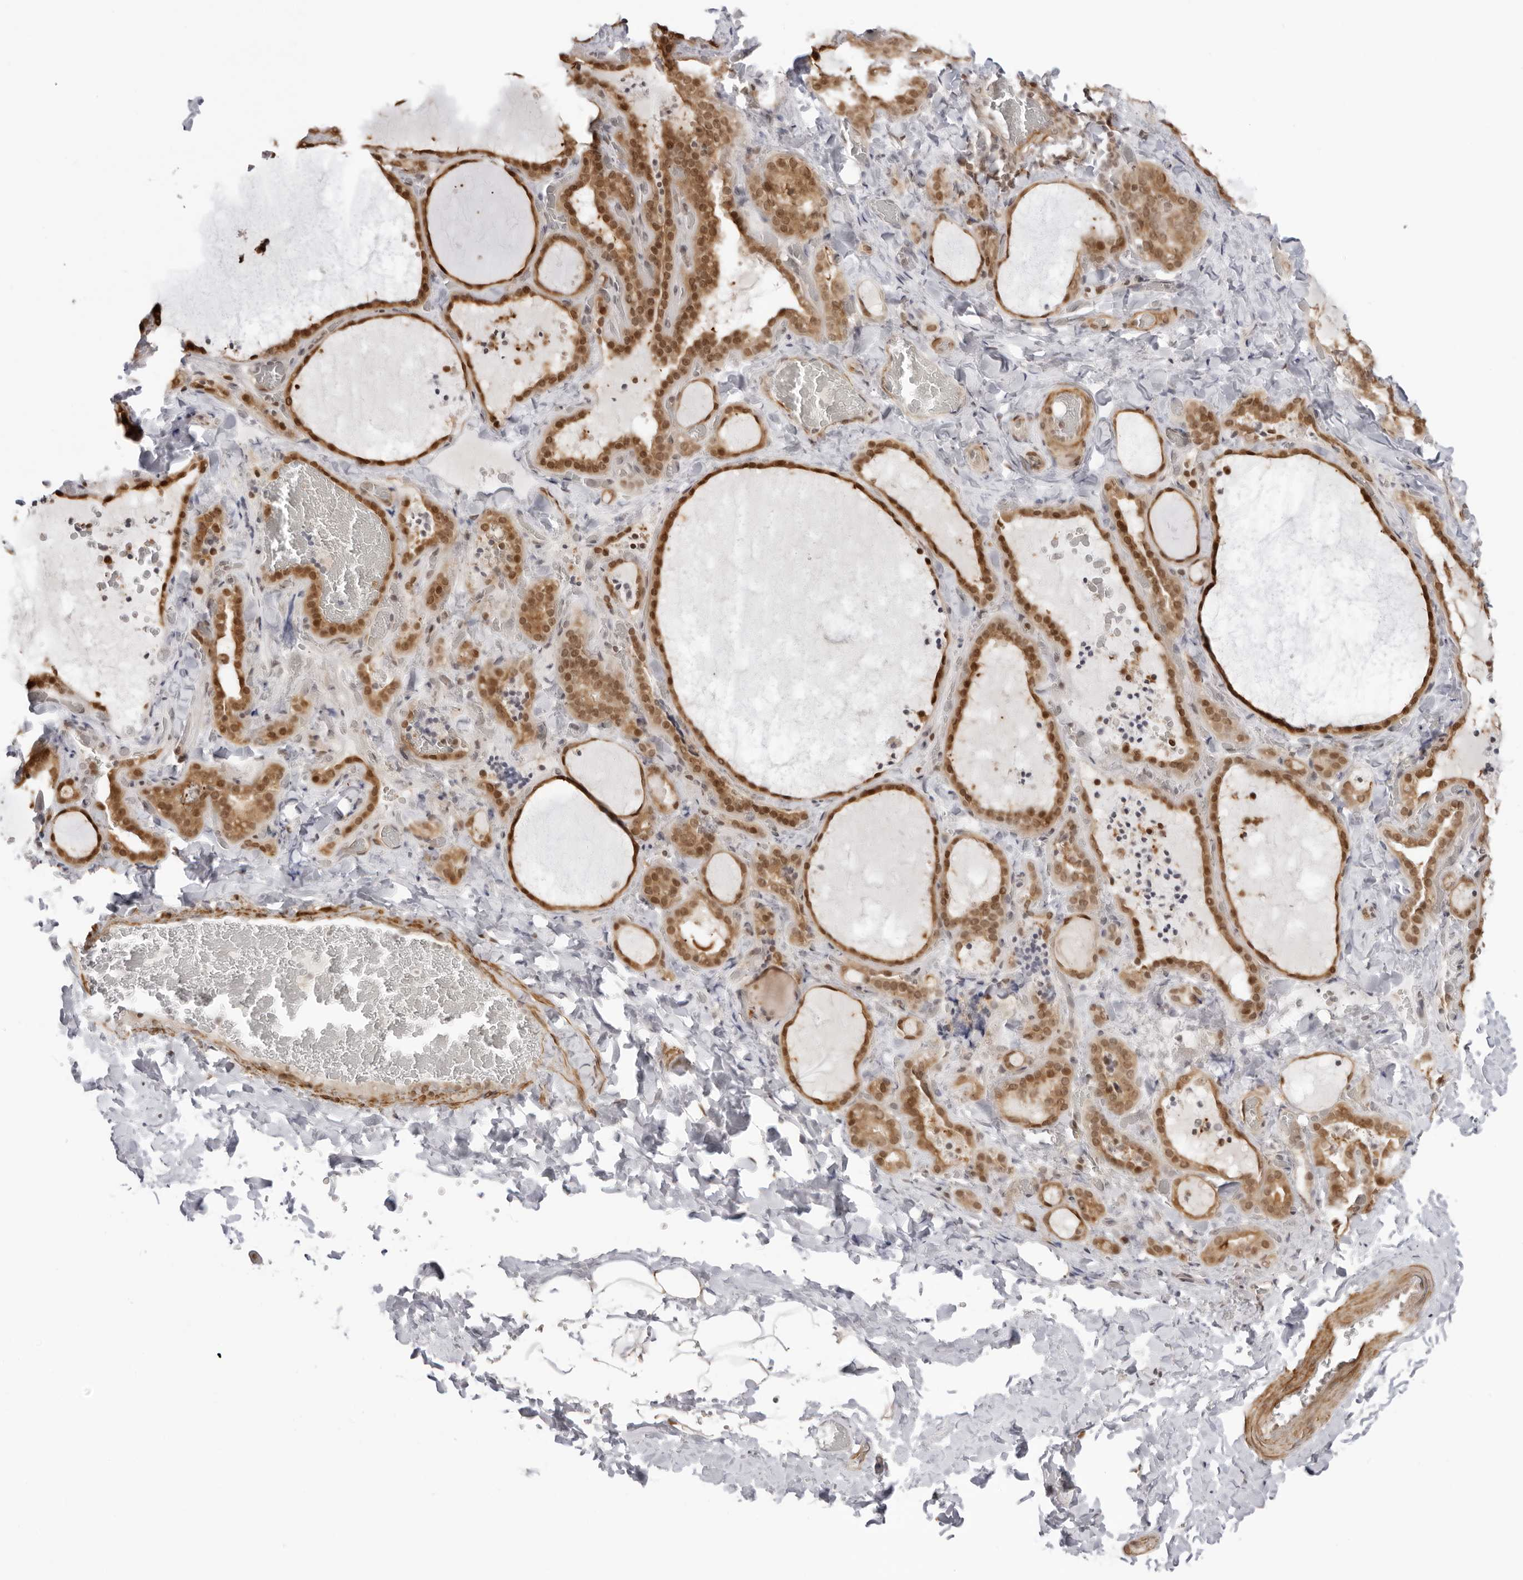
{"staining": {"intensity": "strong", "quantity": ">75%", "location": "cytoplasmic/membranous,nuclear"}, "tissue": "thyroid gland", "cell_type": "Glandular cells", "image_type": "normal", "snomed": [{"axis": "morphology", "description": "Normal tissue, NOS"}, {"axis": "topography", "description": "Thyroid gland"}], "caption": "IHC (DAB (3,3'-diaminobenzidine)) staining of unremarkable thyroid gland displays strong cytoplasmic/membranous,nuclear protein staining in about >75% of glandular cells. (DAB = brown stain, brightfield microscopy at high magnification).", "gene": "RNF146", "patient": {"sex": "female", "age": 22}}